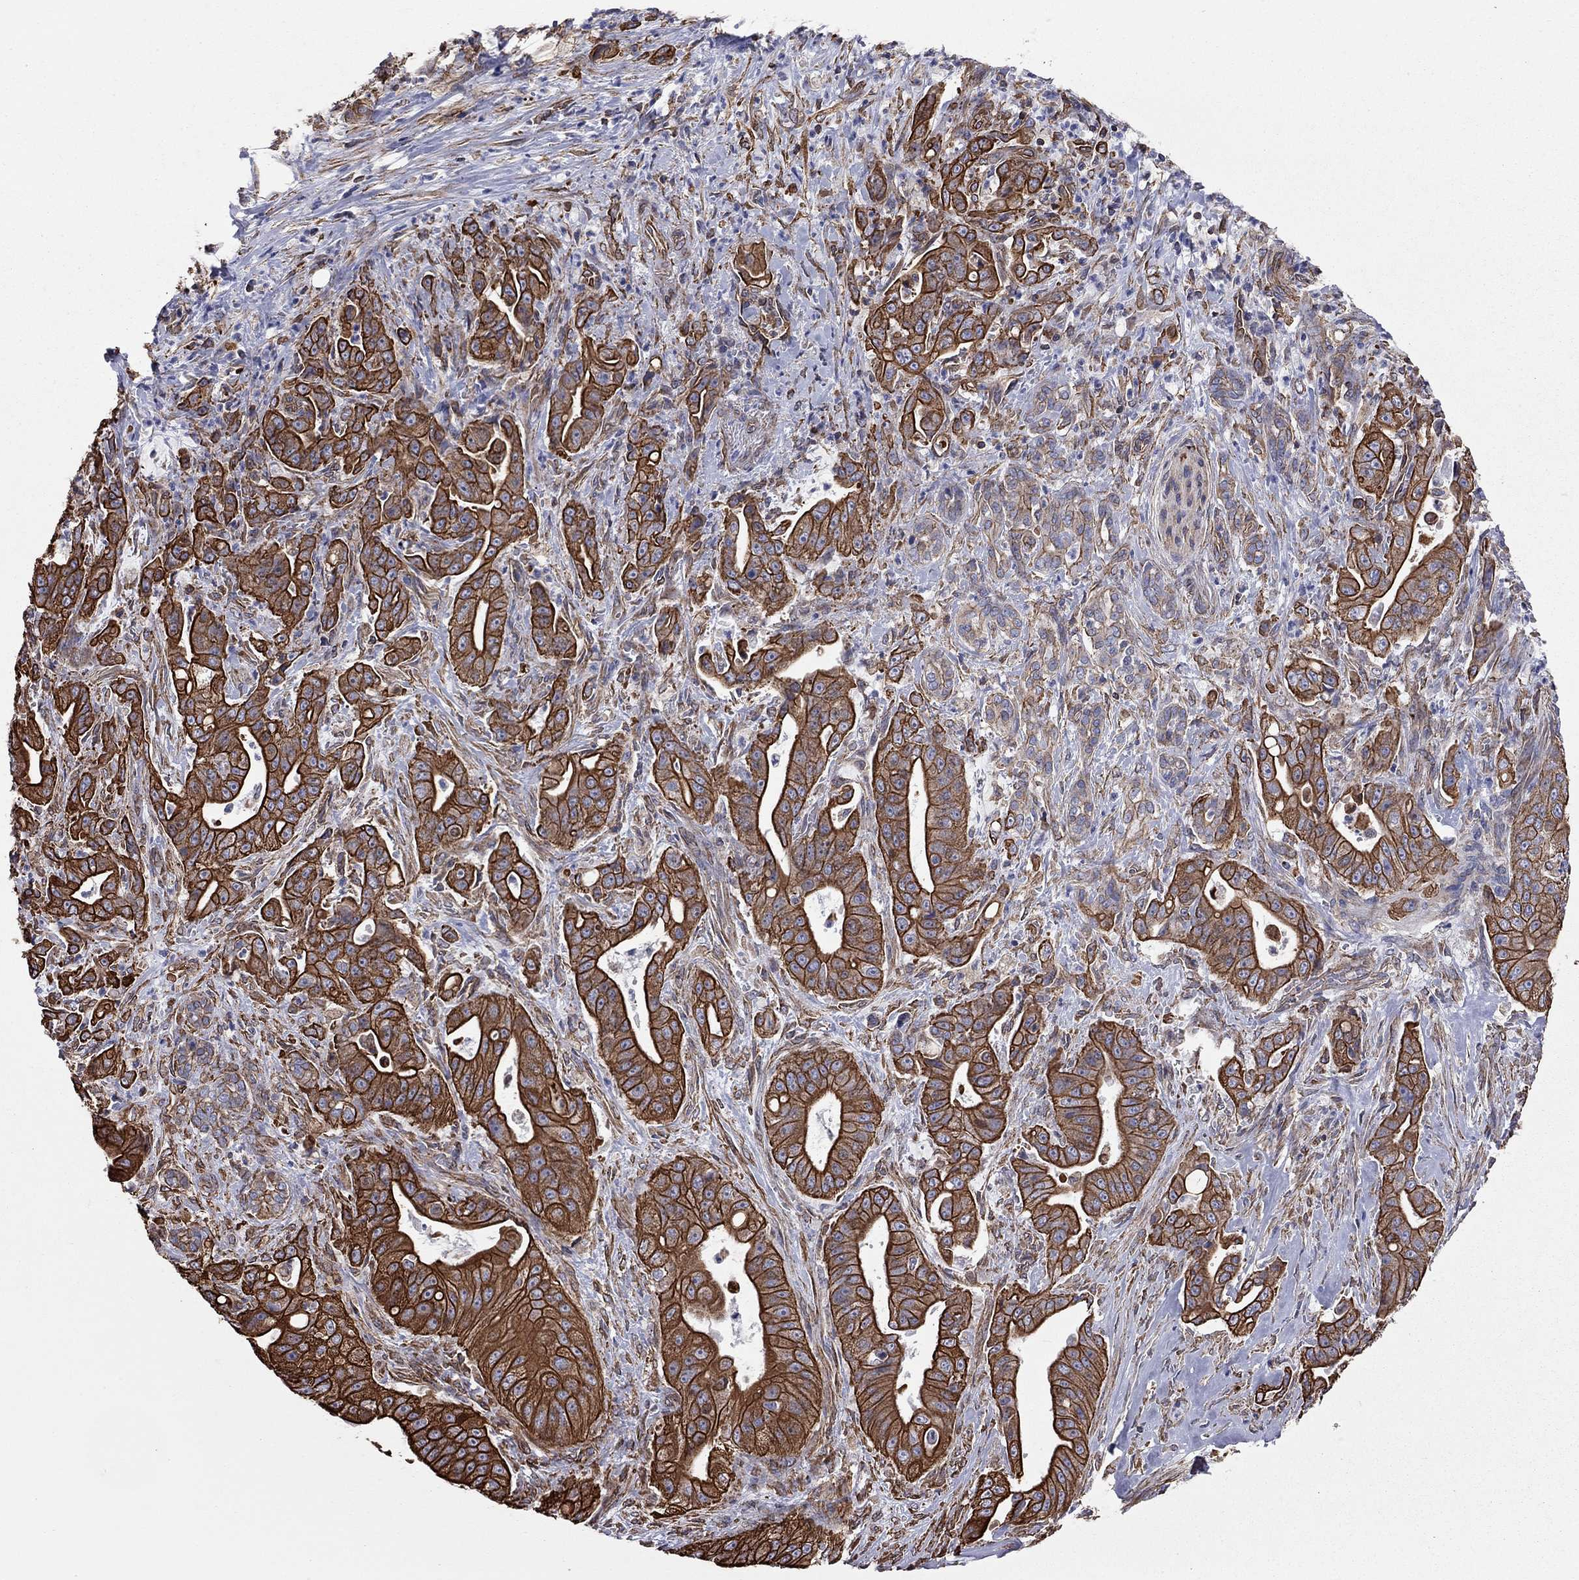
{"staining": {"intensity": "strong", "quantity": ">75%", "location": "cytoplasmic/membranous"}, "tissue": "pancreatic cancer", "cell_type": "Tumor cells", "image_type": "cancer", "snomed": [{"axis": "morphology", "description": "Normal tissue, NOS"}, {"axis": "morphology", "description": "Inflammation, NOS"}, {"axis": "morphology", "description": "Adenocarcinoma, NOS"}, {"axis": "topography", "description": "Pancreas"}], "caption": "Human adenocarcinoma (pancreatic) stained with a brown dye exhibits strong cytoplasmic/membranous positive staining in about >75% of tumor cells.", "gene": "BICDL2", "patient": {"sex": "male", "age": 57}}